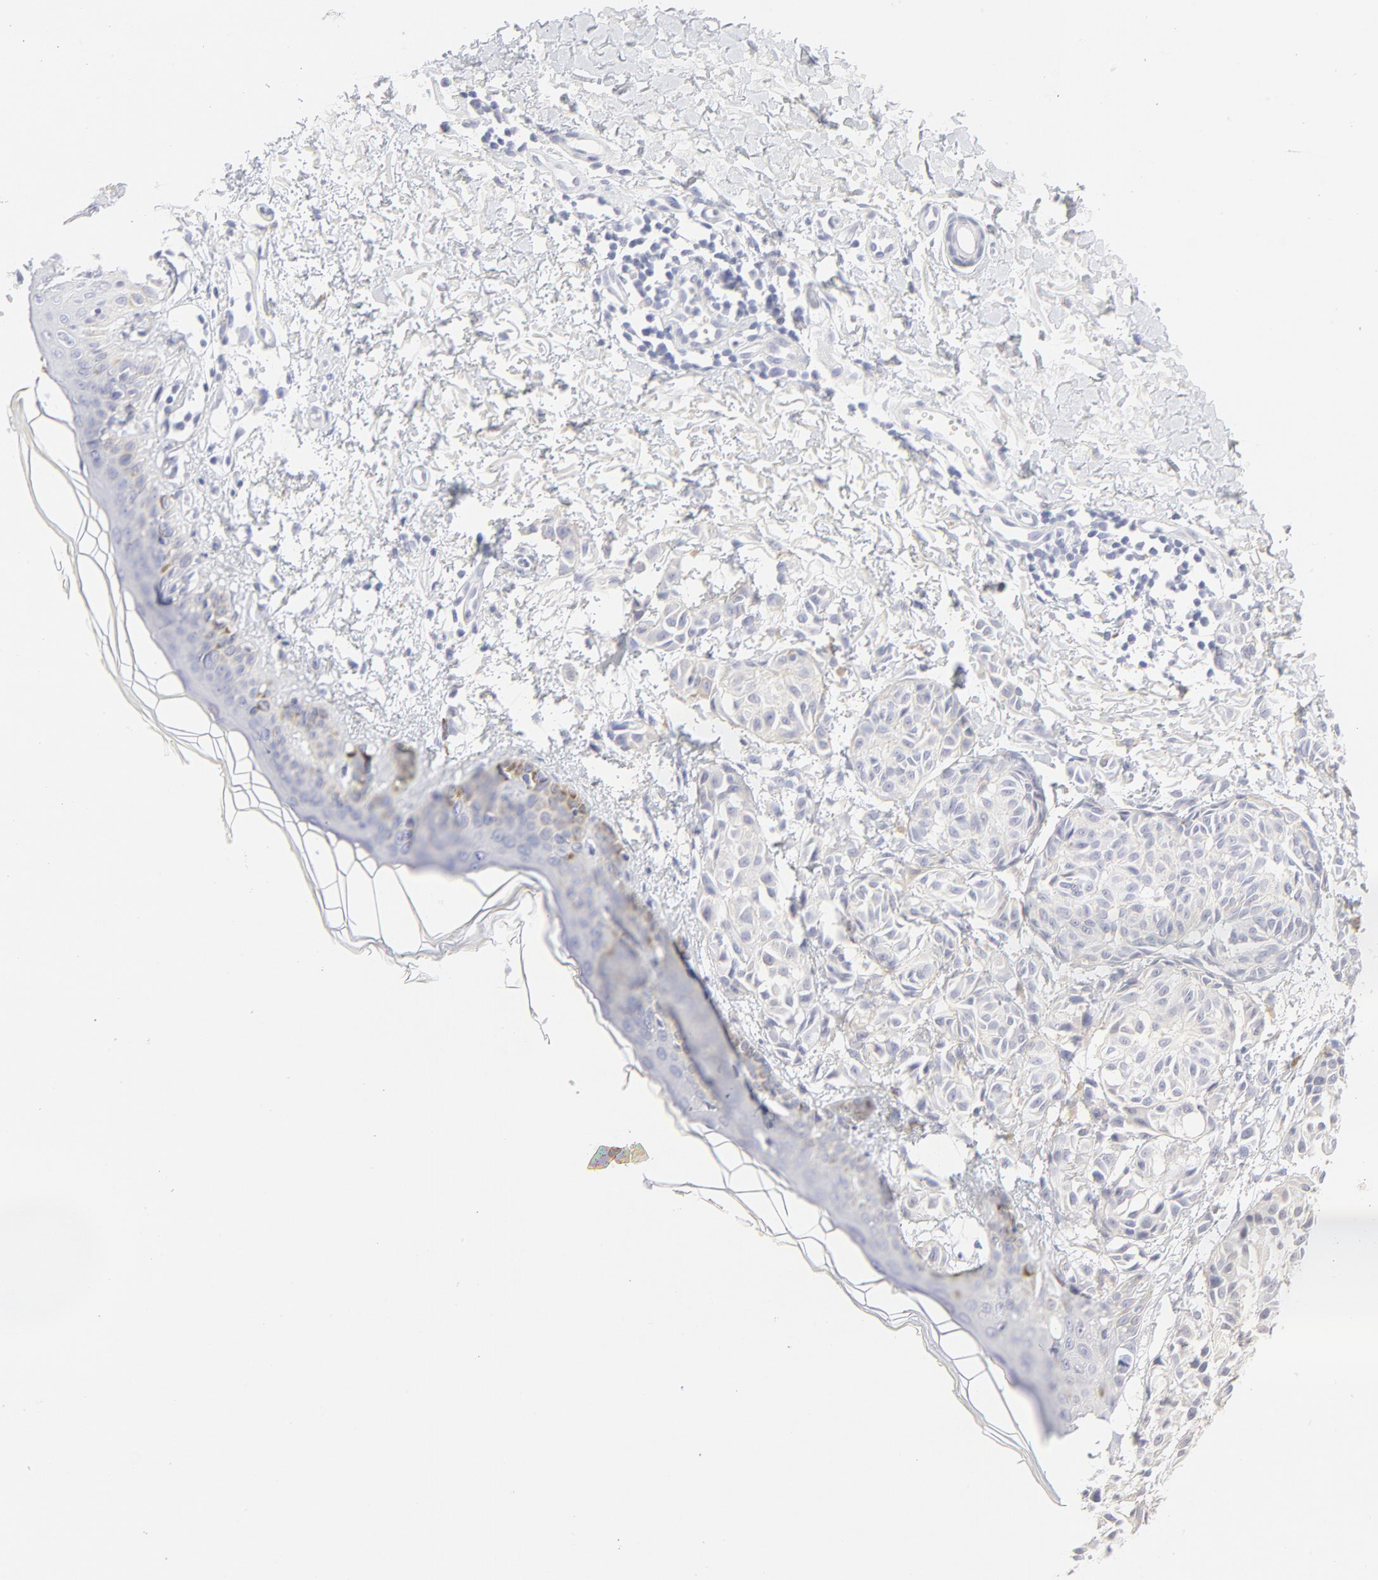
{"staining": {"intensity": "moderate", "quantity": "<25%", "location": "cytoplasmic/membranous"}, "tissue": "melanoma", "cell_type": "Tumor cells", "image_type": "cancer", "snomed": [{"axis": "morphology", "description": "Malignant melanoma, NOS"}, {"axis": "topography", "description": "Skin"}], "caption": "Moderate cytoplasmic/membranous staining for a protein is seen in about <25% of tumor cells of malignant melanoma using immunohistochemistry.", "gene": "ELF3", "patient": {"sex": "male", "age": 76}}